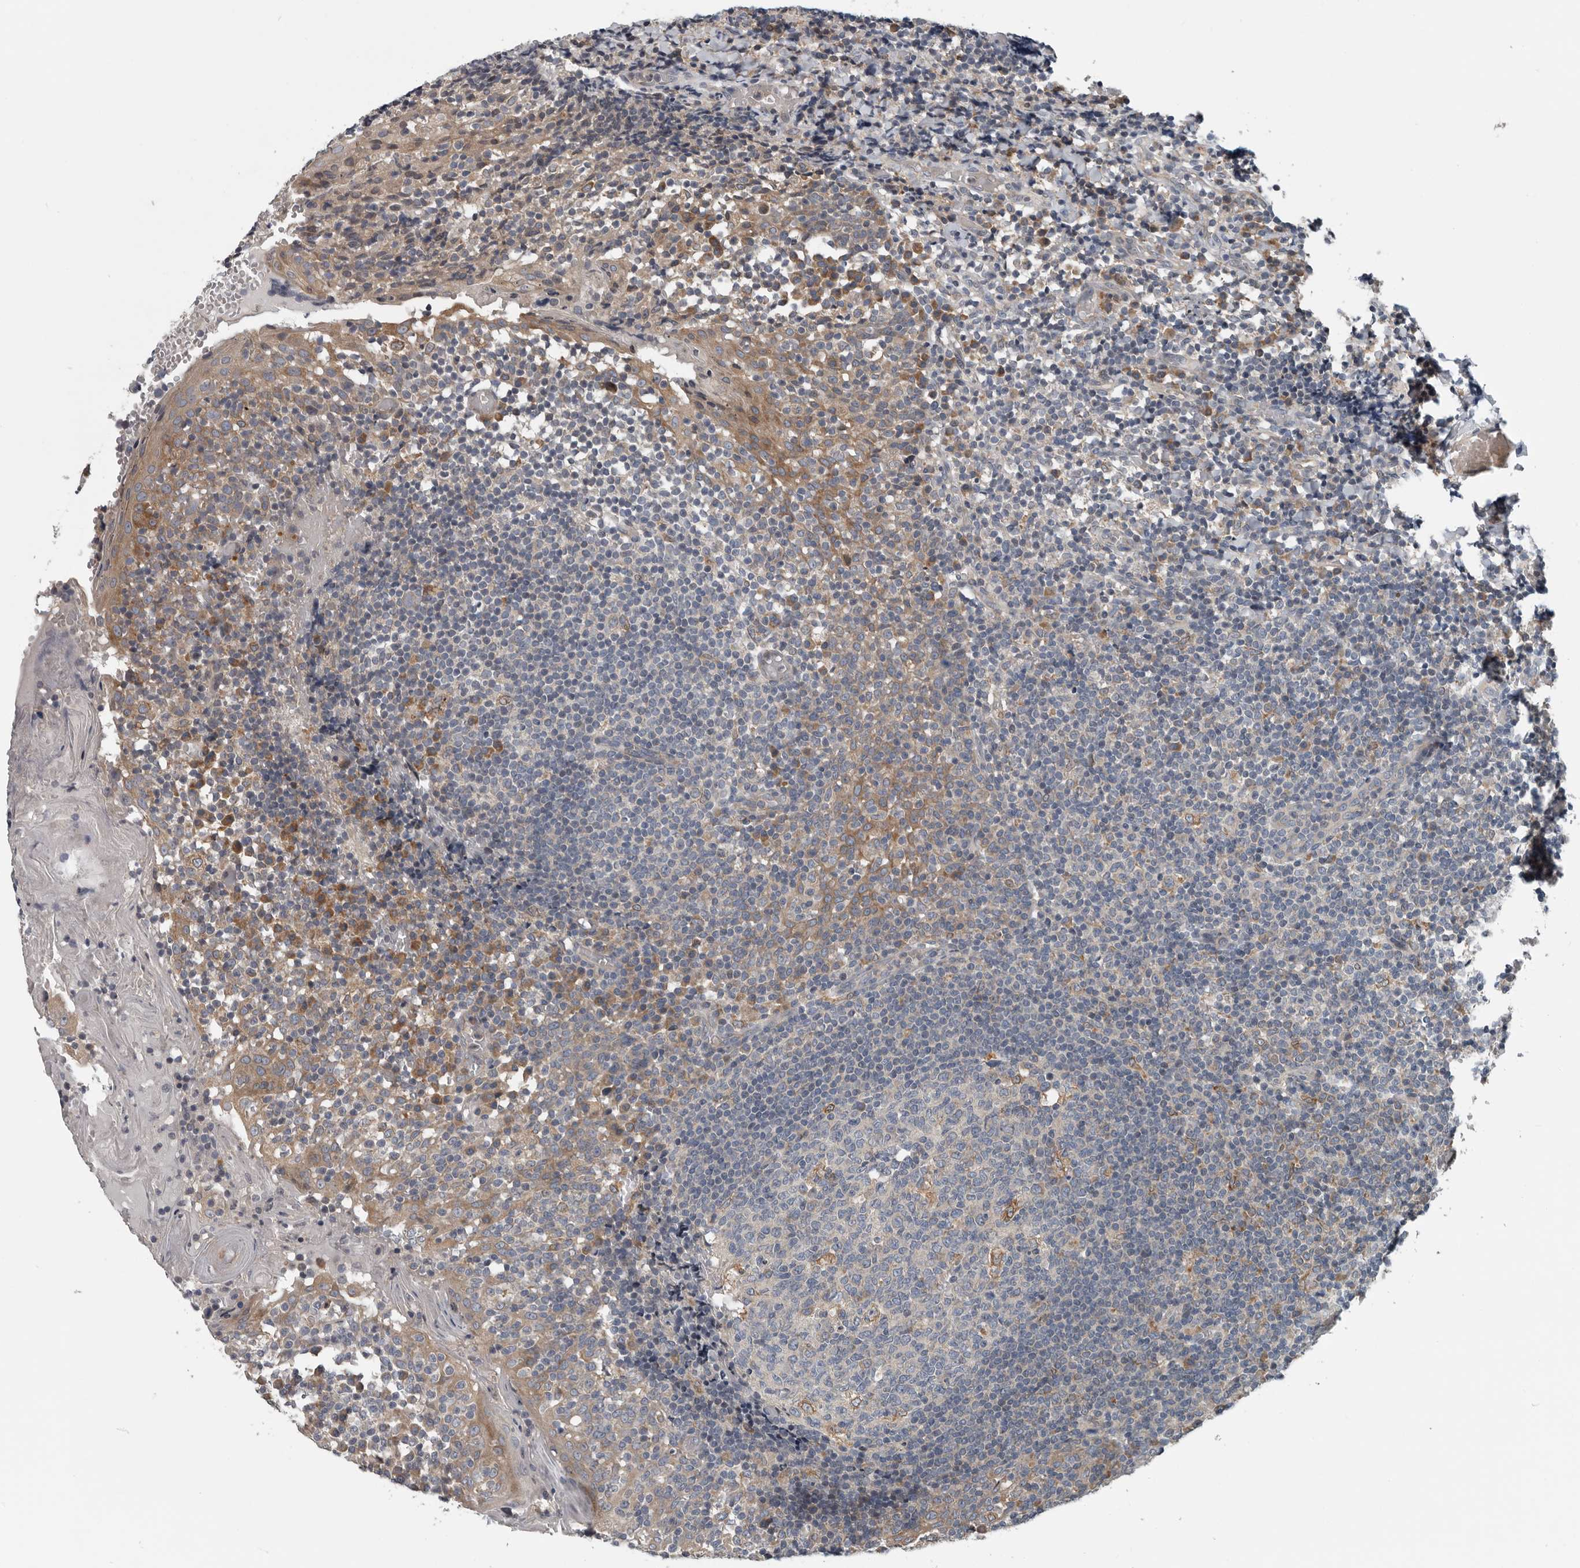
{"staining": {"intensity": "negative", "quantity": "none", "location": "none"}, "tissue": "tonsil", "cell_type": "Germinal center cells", "image_type": "normal", "snomed": [{"axis": "morphology", "description": "Normal tissue, NOS"}, {"axis": "topography", "description": "Tonsil"}], "caption": "Immunohistochemical staining of normal human tonsil reveals no significant expression in germinal center cells. The staining is performed using DAB brown chromogen with nuclei counter-stained in using hematoxylin.", "gene": "TMEM199", "patient": {"sex": "female", "age": 19}}